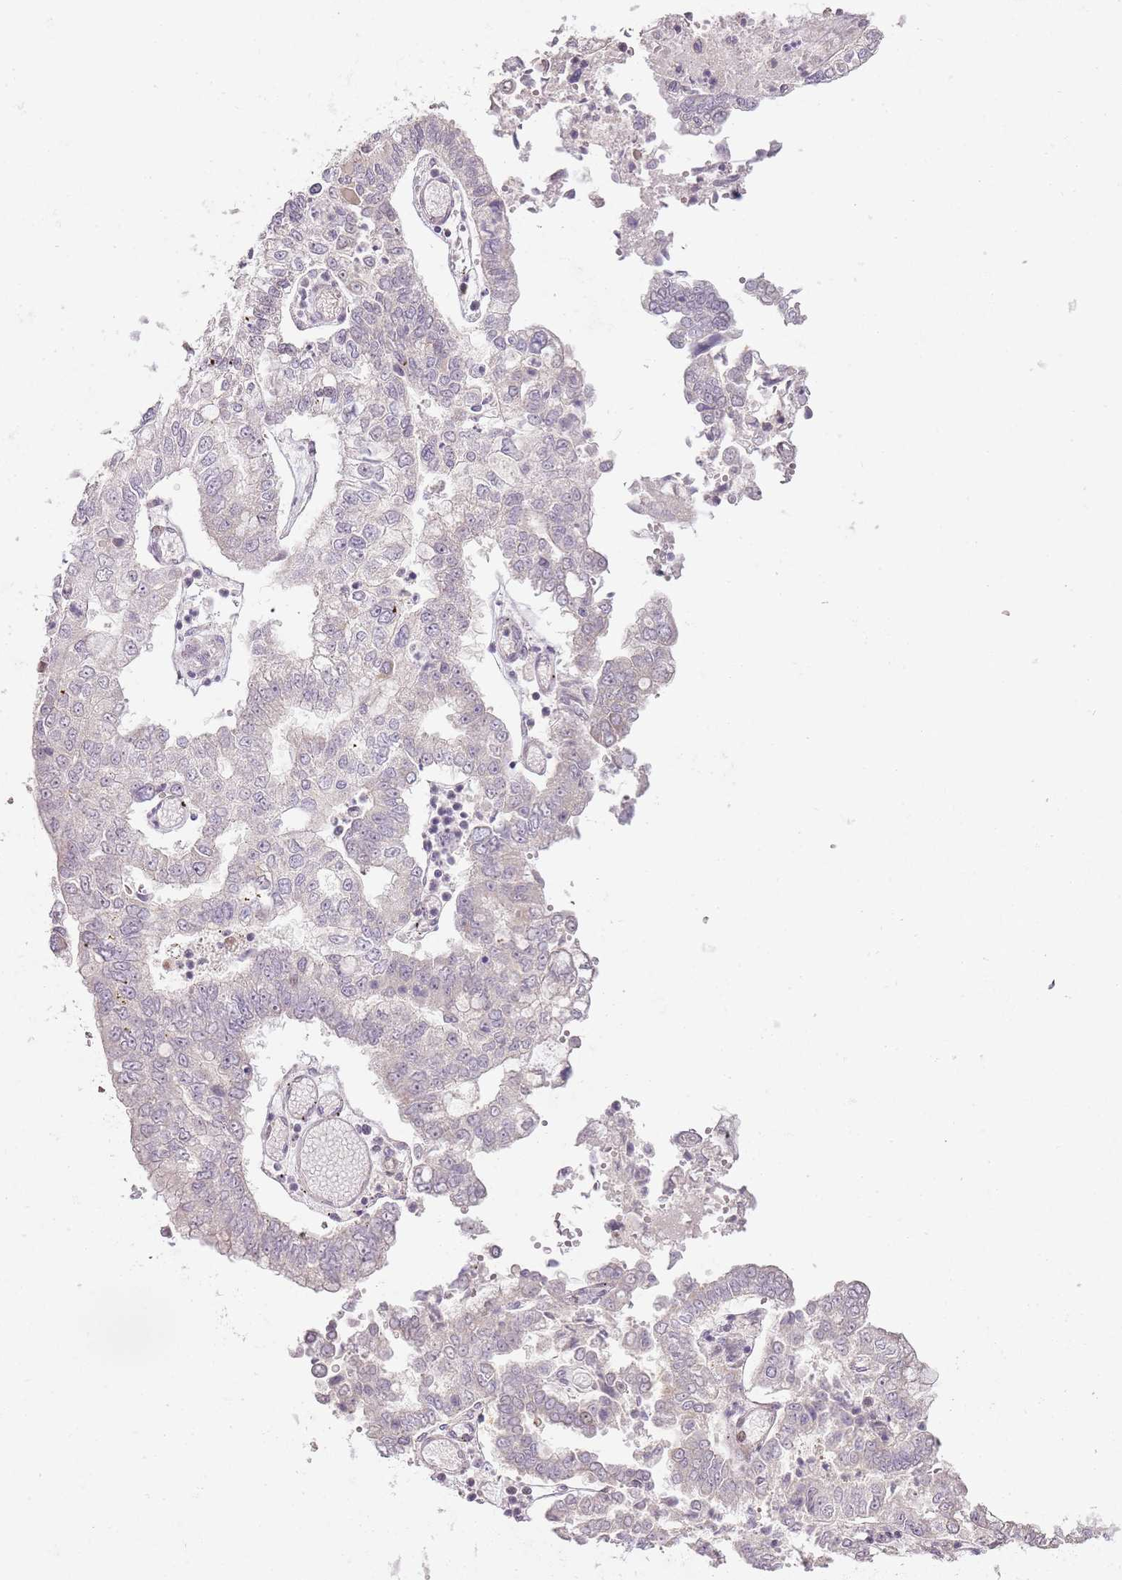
{"staining": {"intensity": "negative", "quantity": "none", "location": "none"}, "tissue": "stomach cancer", "cell_type": "Tumor cells", "image_type": "cancer", "snomed": [{"axis": "morphology", "description": "Adenocarcinoma, NOS"}, {"axis": "topography", "description": "Stomach"}], "caption": "An immunohistochemistry histopathology image of stomach cancer (adenocarcinoma) is shown. There is no staining in tumor cells of stomach cancer (adenocarcinoma). (IHC, brightfield microscopy, high magnification).", "gene": "OGG1", "patient": {"sex": "male", "age": 76}}